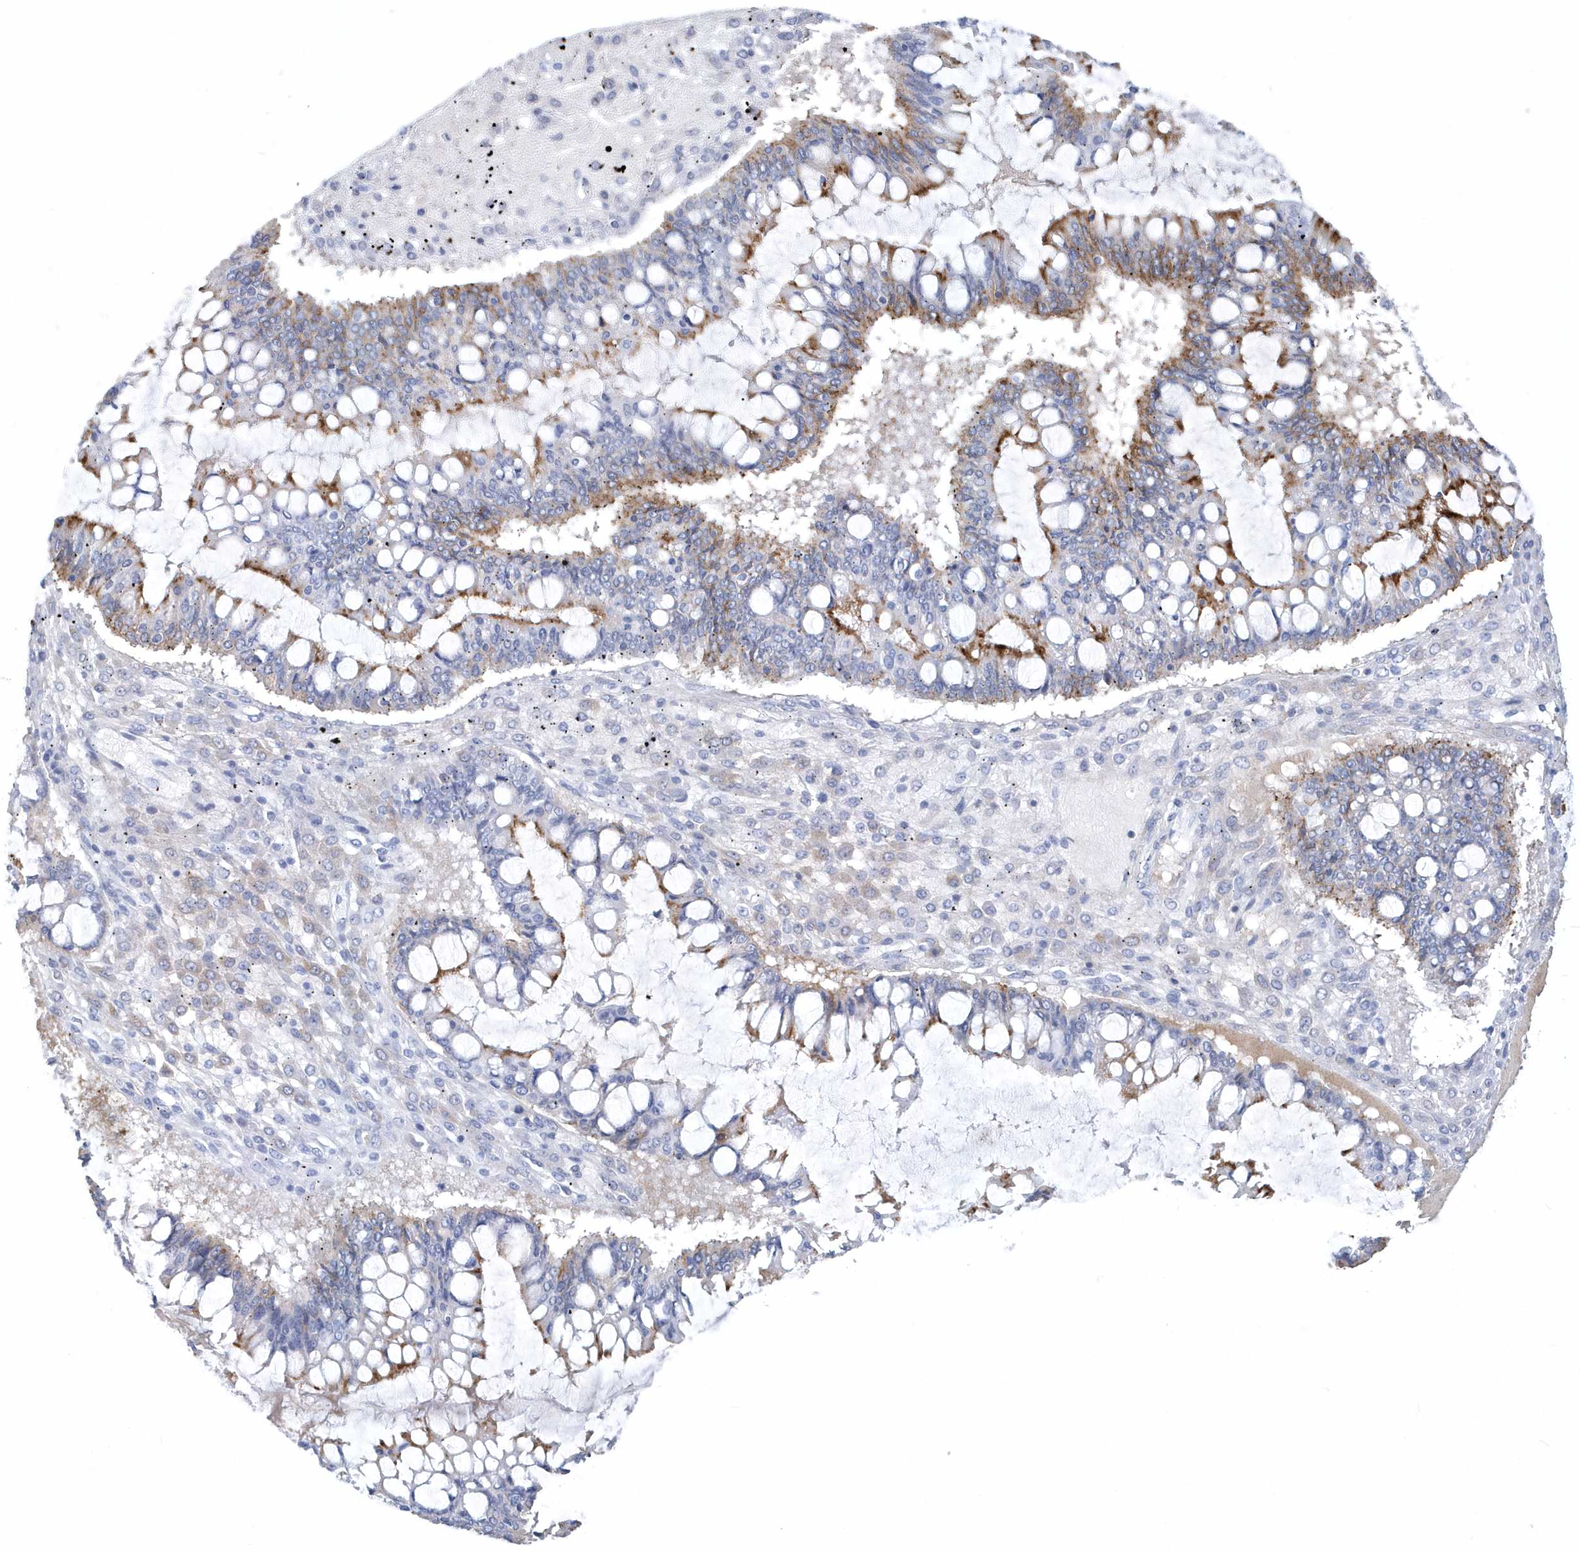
{"staining": {"intensity": "moderate", "quantity": "<25%", "location": "cytoplasmic/membranous"}, "tissue": "ovarian cancer", "cell_type": "Tumor cells", "image_type": "cancer", "snomed": [{"axis": "morphology", "description": "Cystadenocarcinoma, mucinous, NOS"}, {"axis": "topography", "description": "Ovary"}], "caption": "A brown stain highlights moderate cytoplasmic/membranous positivity of a protein in ovarian cancer tumor cells.", "gene": "JCHAIN", "patient": {"sex": "female", "age": 73}}